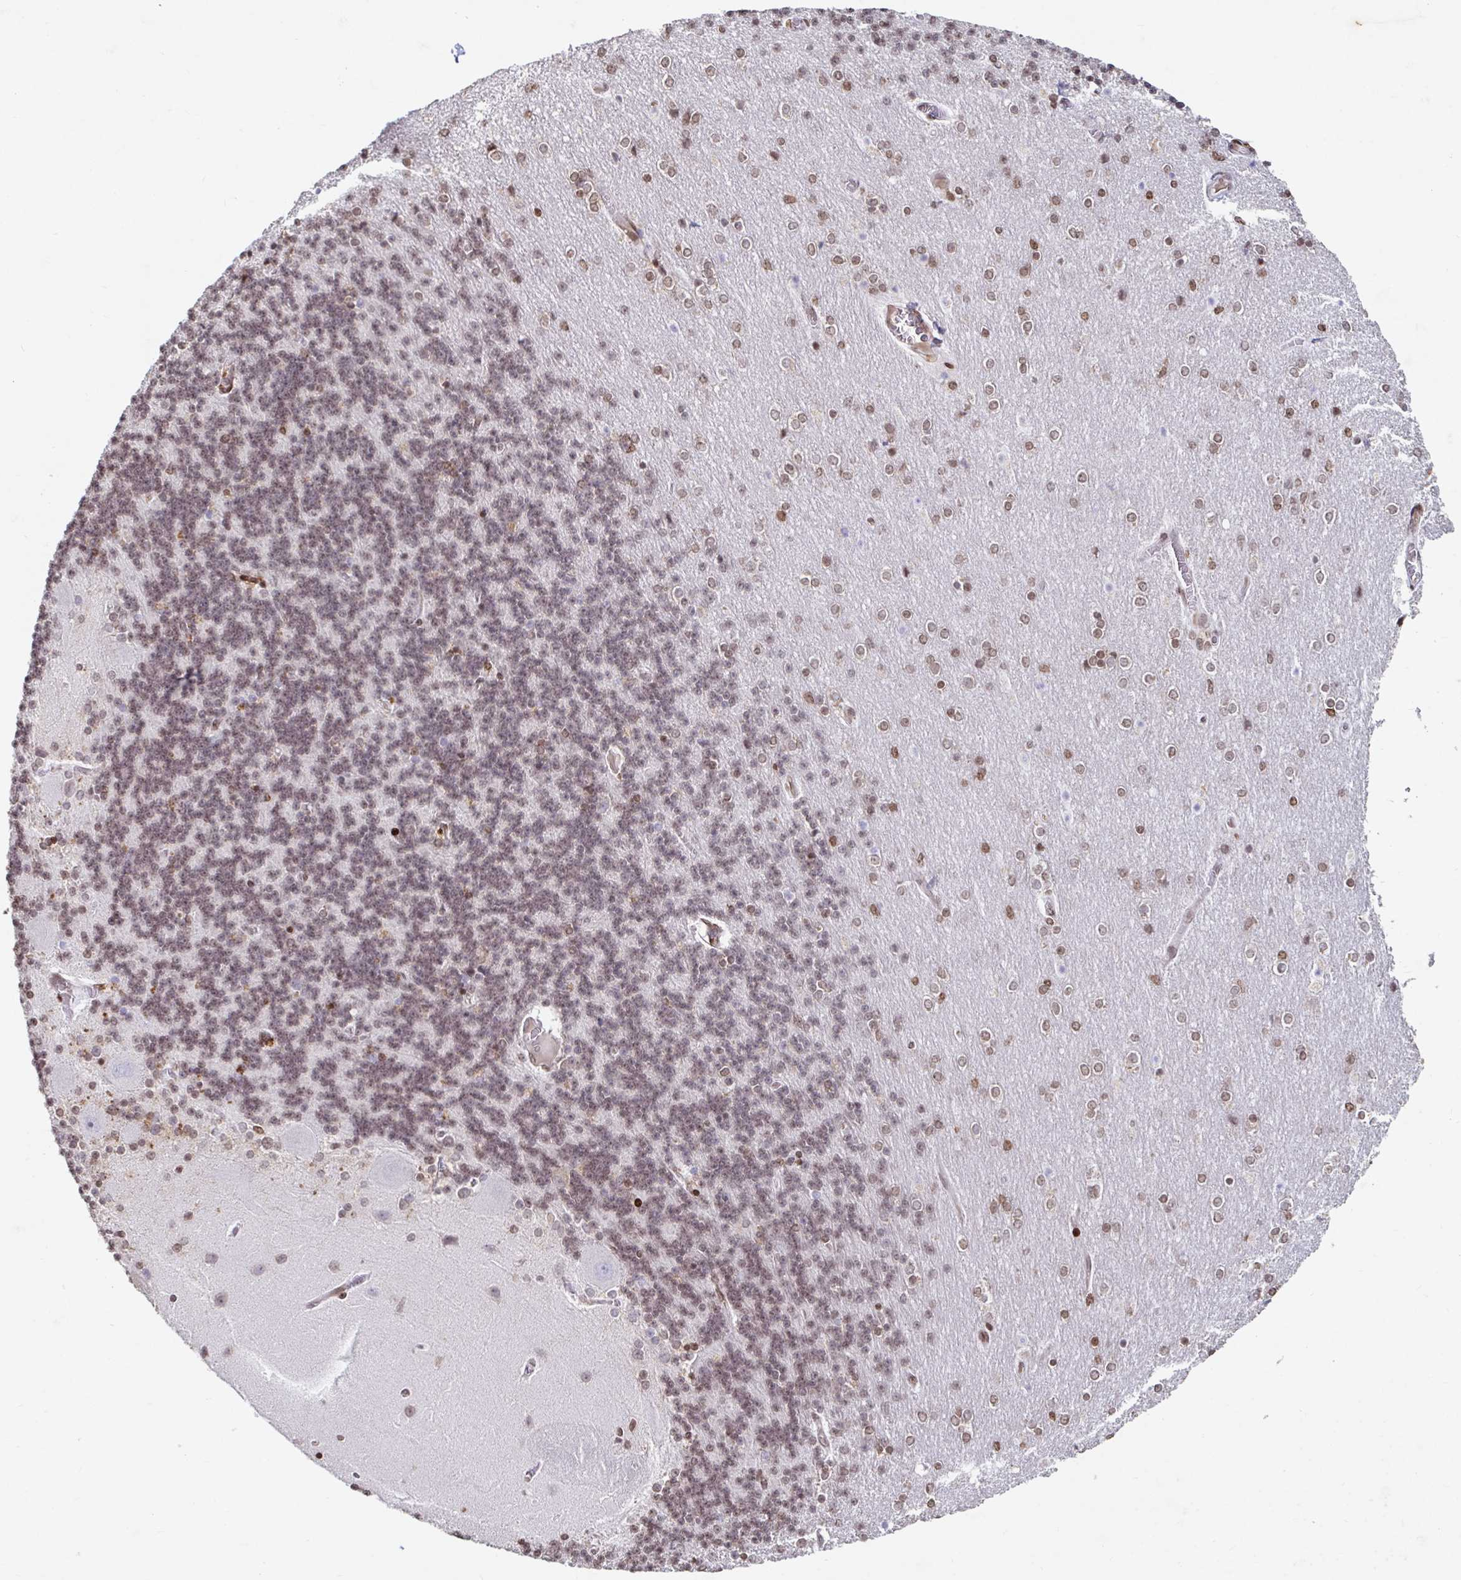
{"staining": {"intensity": "moderate", "quantity": ">75%", "location": "nuclear"}, "tissue": "cerebellum", "cell_type": "Cells in granular layer", "image_type": "normal", "snomed": [{"axis": "morphology", "description": "Normal tissue, NOS"}, {"axis": "topography", "description": "Cerebellum"}], "caption": "DAB immunohistochemical staining of unremarkable human cerebellum reveals moderate nuclear protein staining in about >75% of cells in granular layer. Nuclei are stained in blue.", "gene": "C19orf53", "patient": {"sex": "female", "age": 54}}